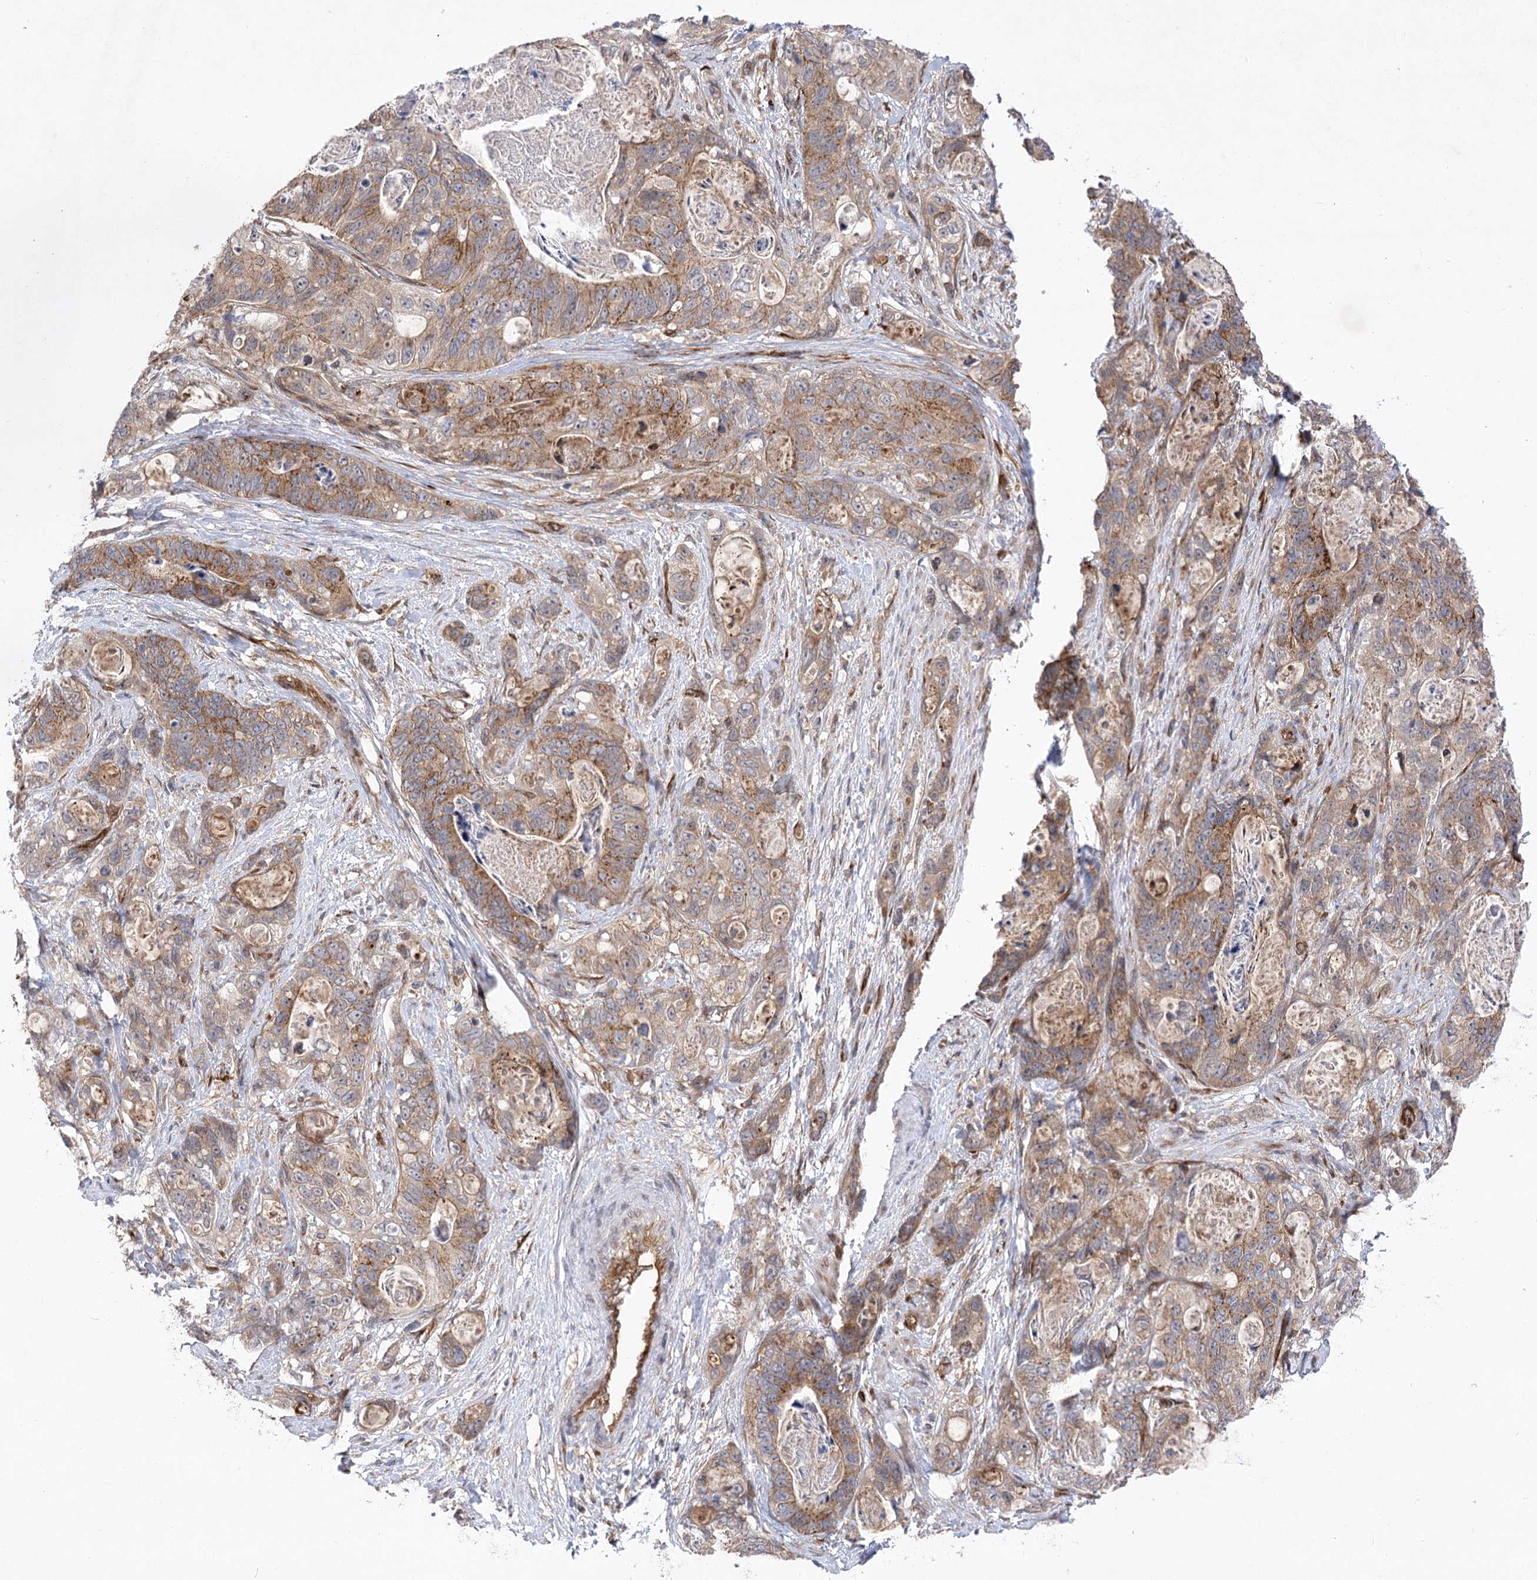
{"staining": {"intensity": "moderate", "quantity": "25%-75%", "location": "cytoplasmic/membranous"}, "tissue": "stomach cancer", "cell_type": "Tumor cells", "image_type": "cancer", "snomed": [{"axis": "morphology", "description": "Normal tissue, NOS"}, {"axis": "morphology", "description": "Adenocarcinoma, NOS"}, {"axis": "topography", "description": "Stomach"}], "caption": "IHC staining of stomach cancer (adenocarcinoma), which reveals medium levels of moderate cytoplasmic/membranous staining in approximately 25%-75% of tumor cells indicating moderate cytoplasmic/membranous protein staining. The staining was performed using DAB (3,3'-diaminobenzidine) (brown) for protein detection and nuclei were counterstained in hematoxylin (blue).", "gene": "ARHGAP31", "patient": {"sex": "female", "age": 89}}